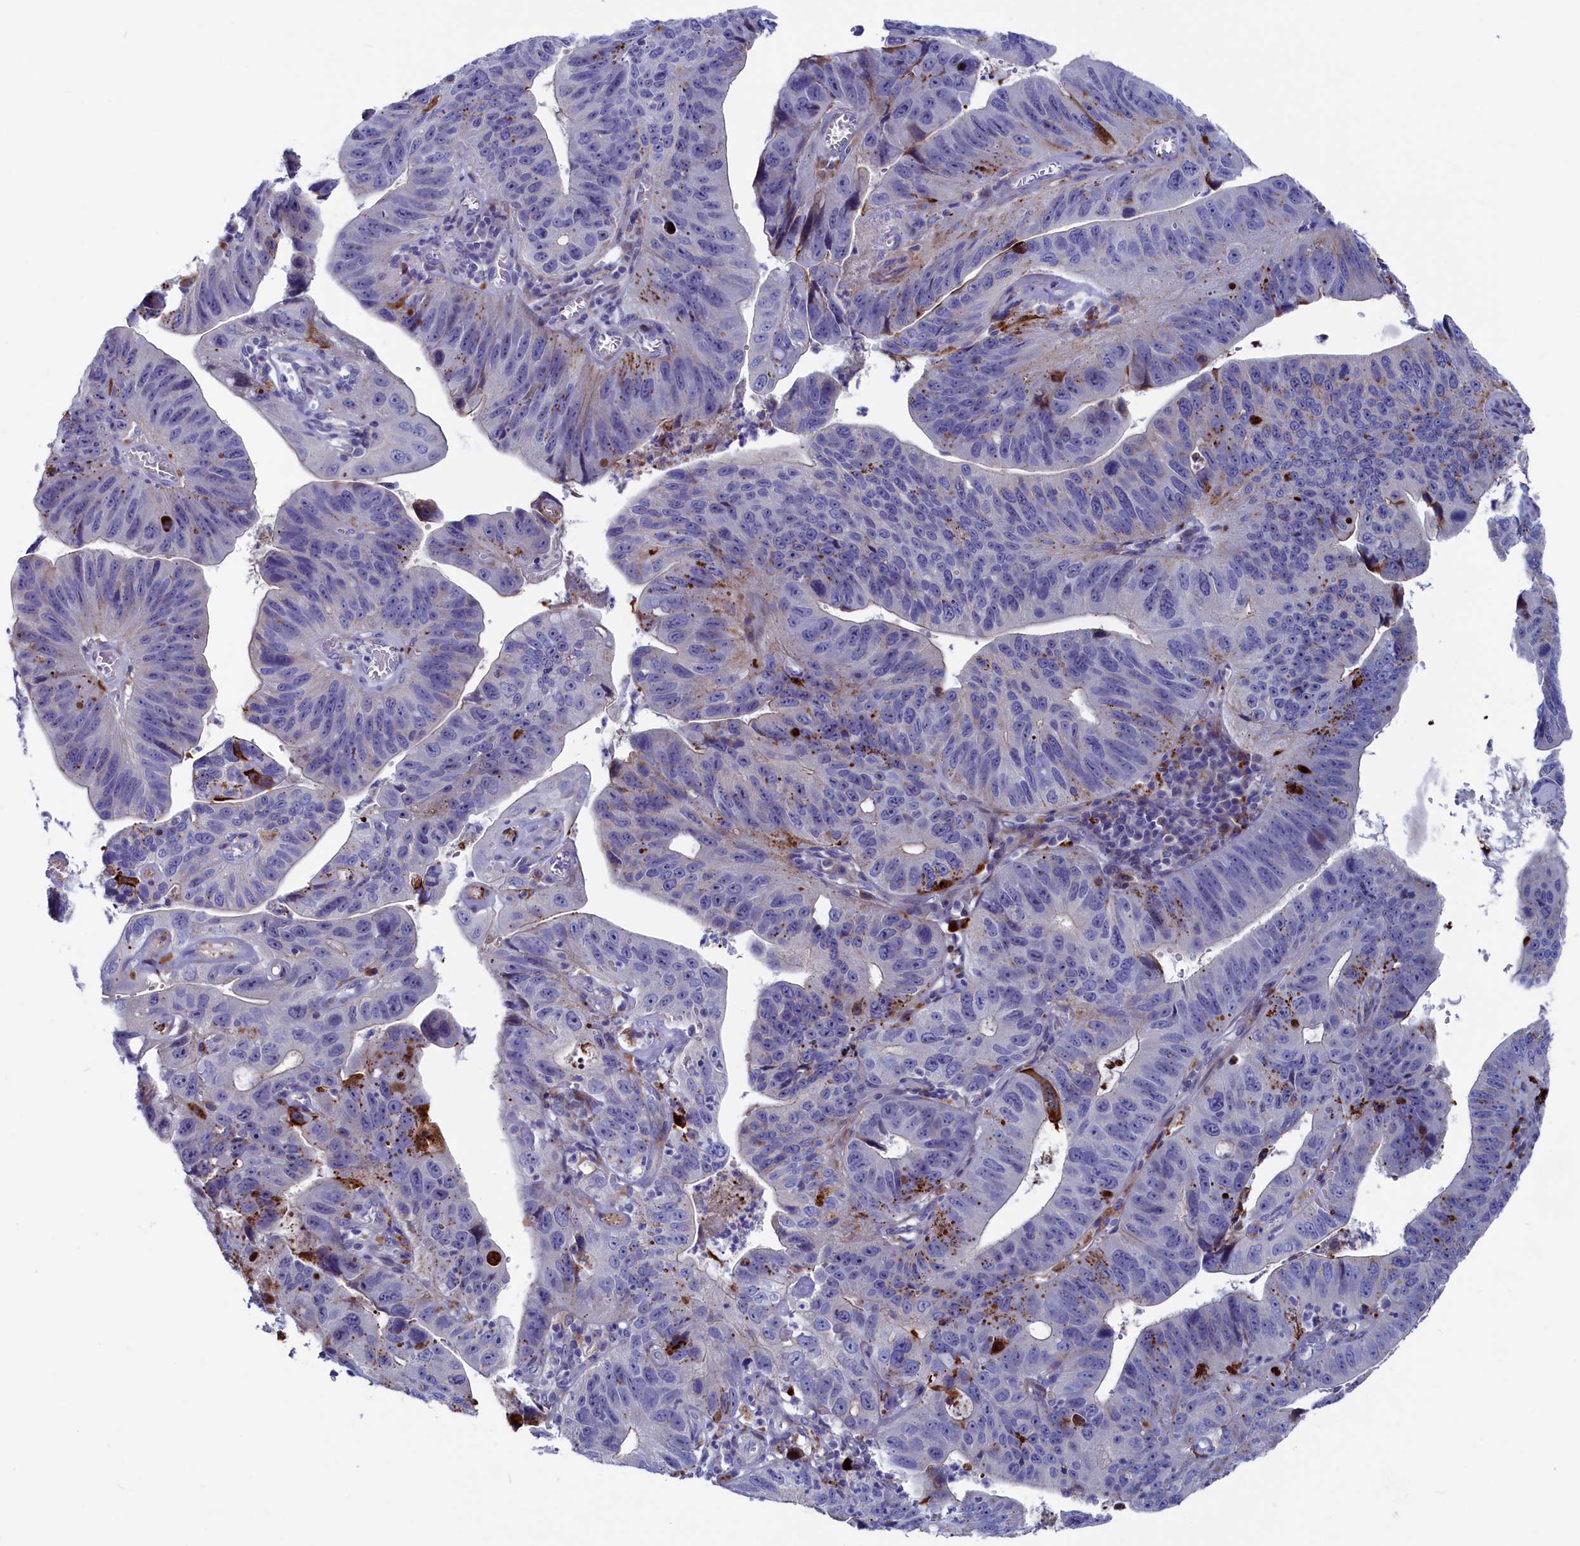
{"staining": {"intensity": "moderate", "quantity": "<25%", "location": "cytoplasmic/membranous"}, "tissue": "stomach cancer", "cell_type": "Tumor cells", "image_type": "cancer", "snomed": [{"axis": "morphology", "description": "Adenocarcinoma, NOS"}, {"axis": "topography", "description": "Stomach"}], "caption": "The micrograph exhibits a brown stain indicating the presence of a protein in the cytoplasmic/membranous of tumor cells in stomach adenocarcinoma. The protein is stained brown, and the nuclei are stained in blue (DAB IHC with brightfield microscopy, high magnification).", "gene": "NUDT7", "patient": {"sex": "male", "age": 59}}